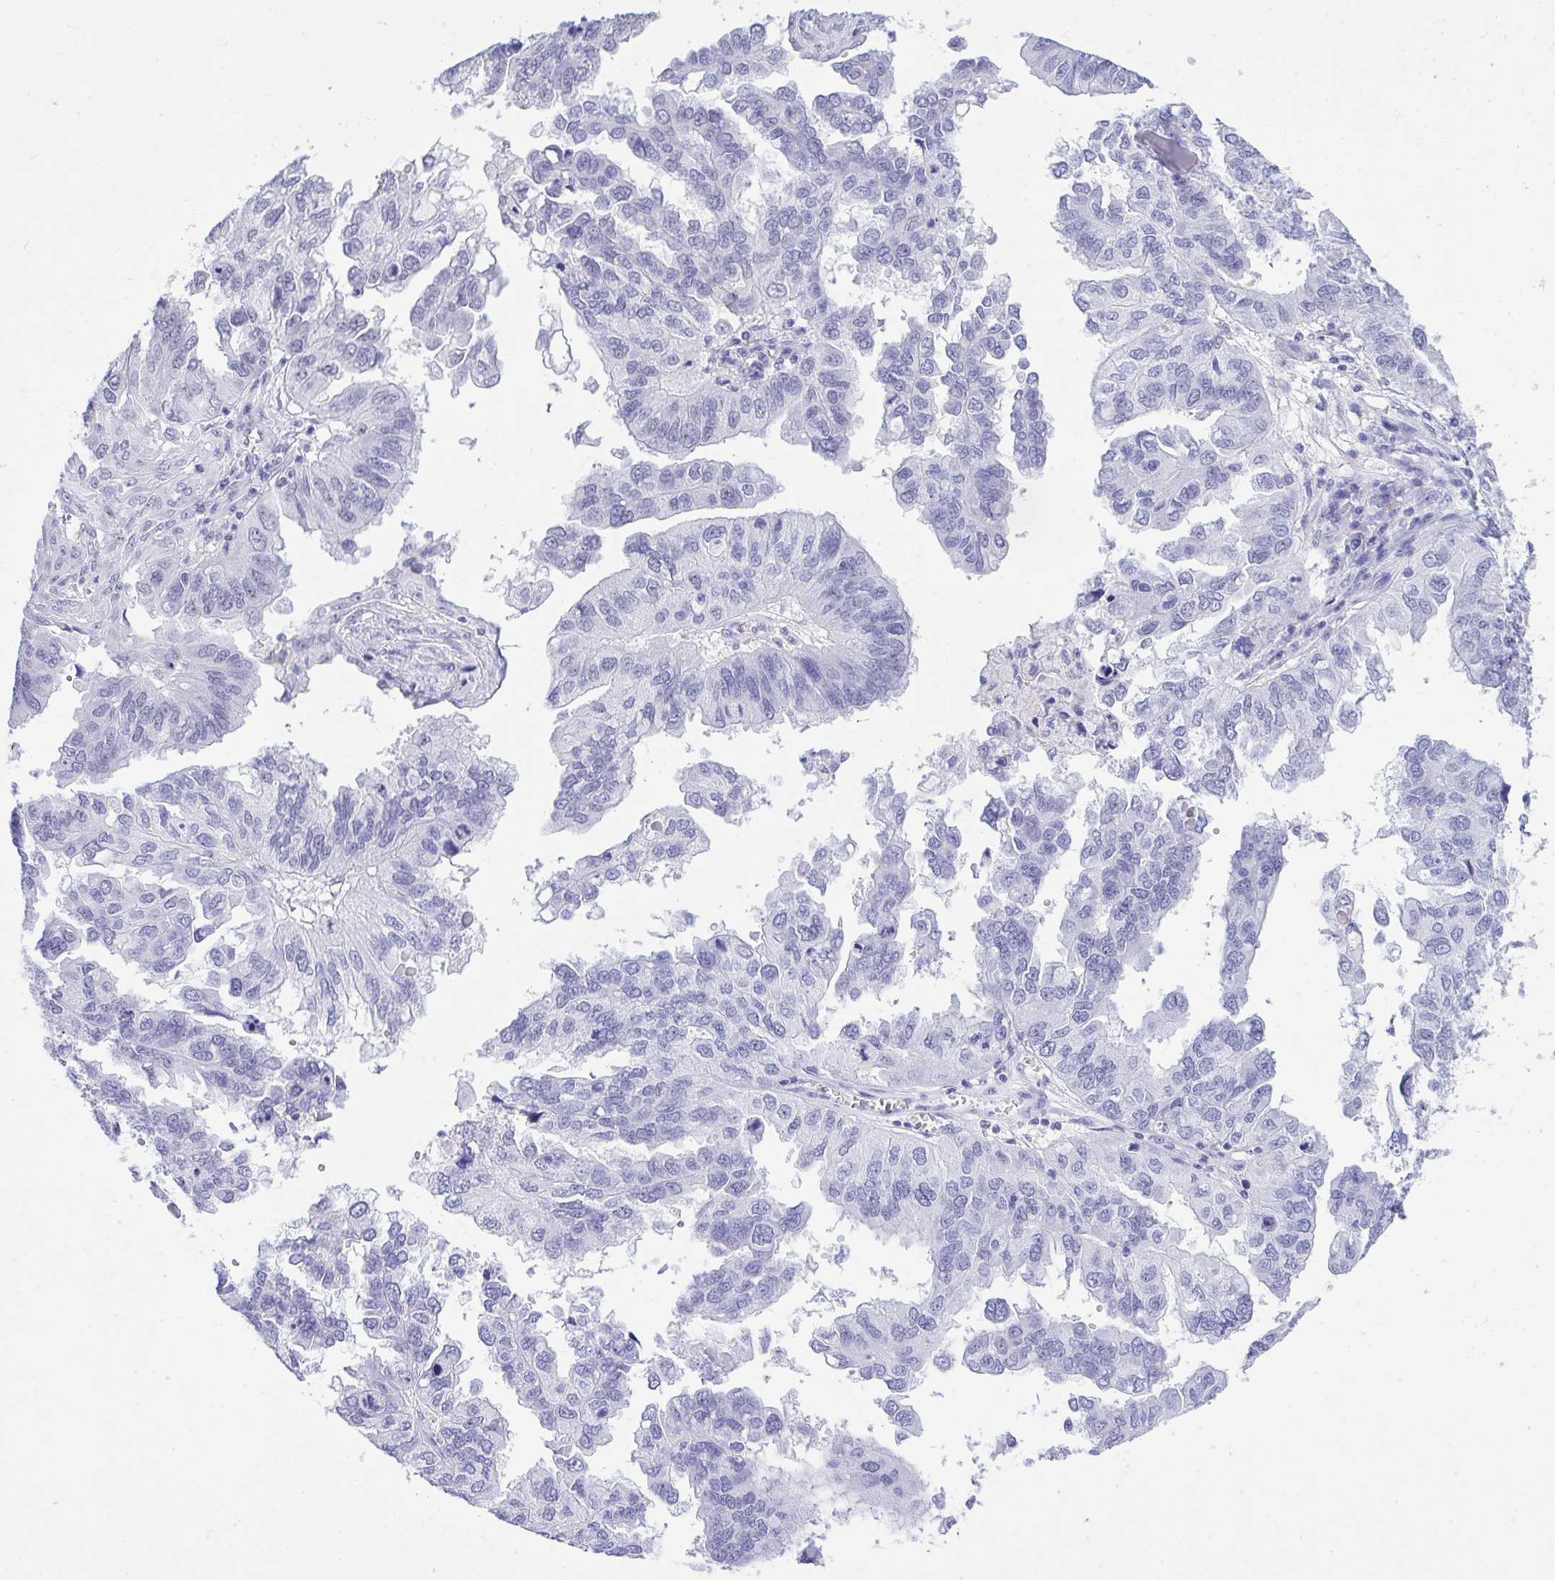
{"staining": {"intensity": "negative", "quantity": "none", "location": "none"}, "tissue": "ovarian cancer", "cell_type": "Tumor cells", "image_type": "cancer", "snomed": [{"axis": "morphology", "description": "Cystadenocarcinoma, serous, NOS"}, {"axis": "topography", "description": "Ovary"}], "caption": "Ovarian cancer (serous cystadenocarcinoma) stained for a protein using immunohistochemistry displays no expression tumor cells.", "gene": "PPP1CA", "patient": {"sex": "female", "age": 79}}